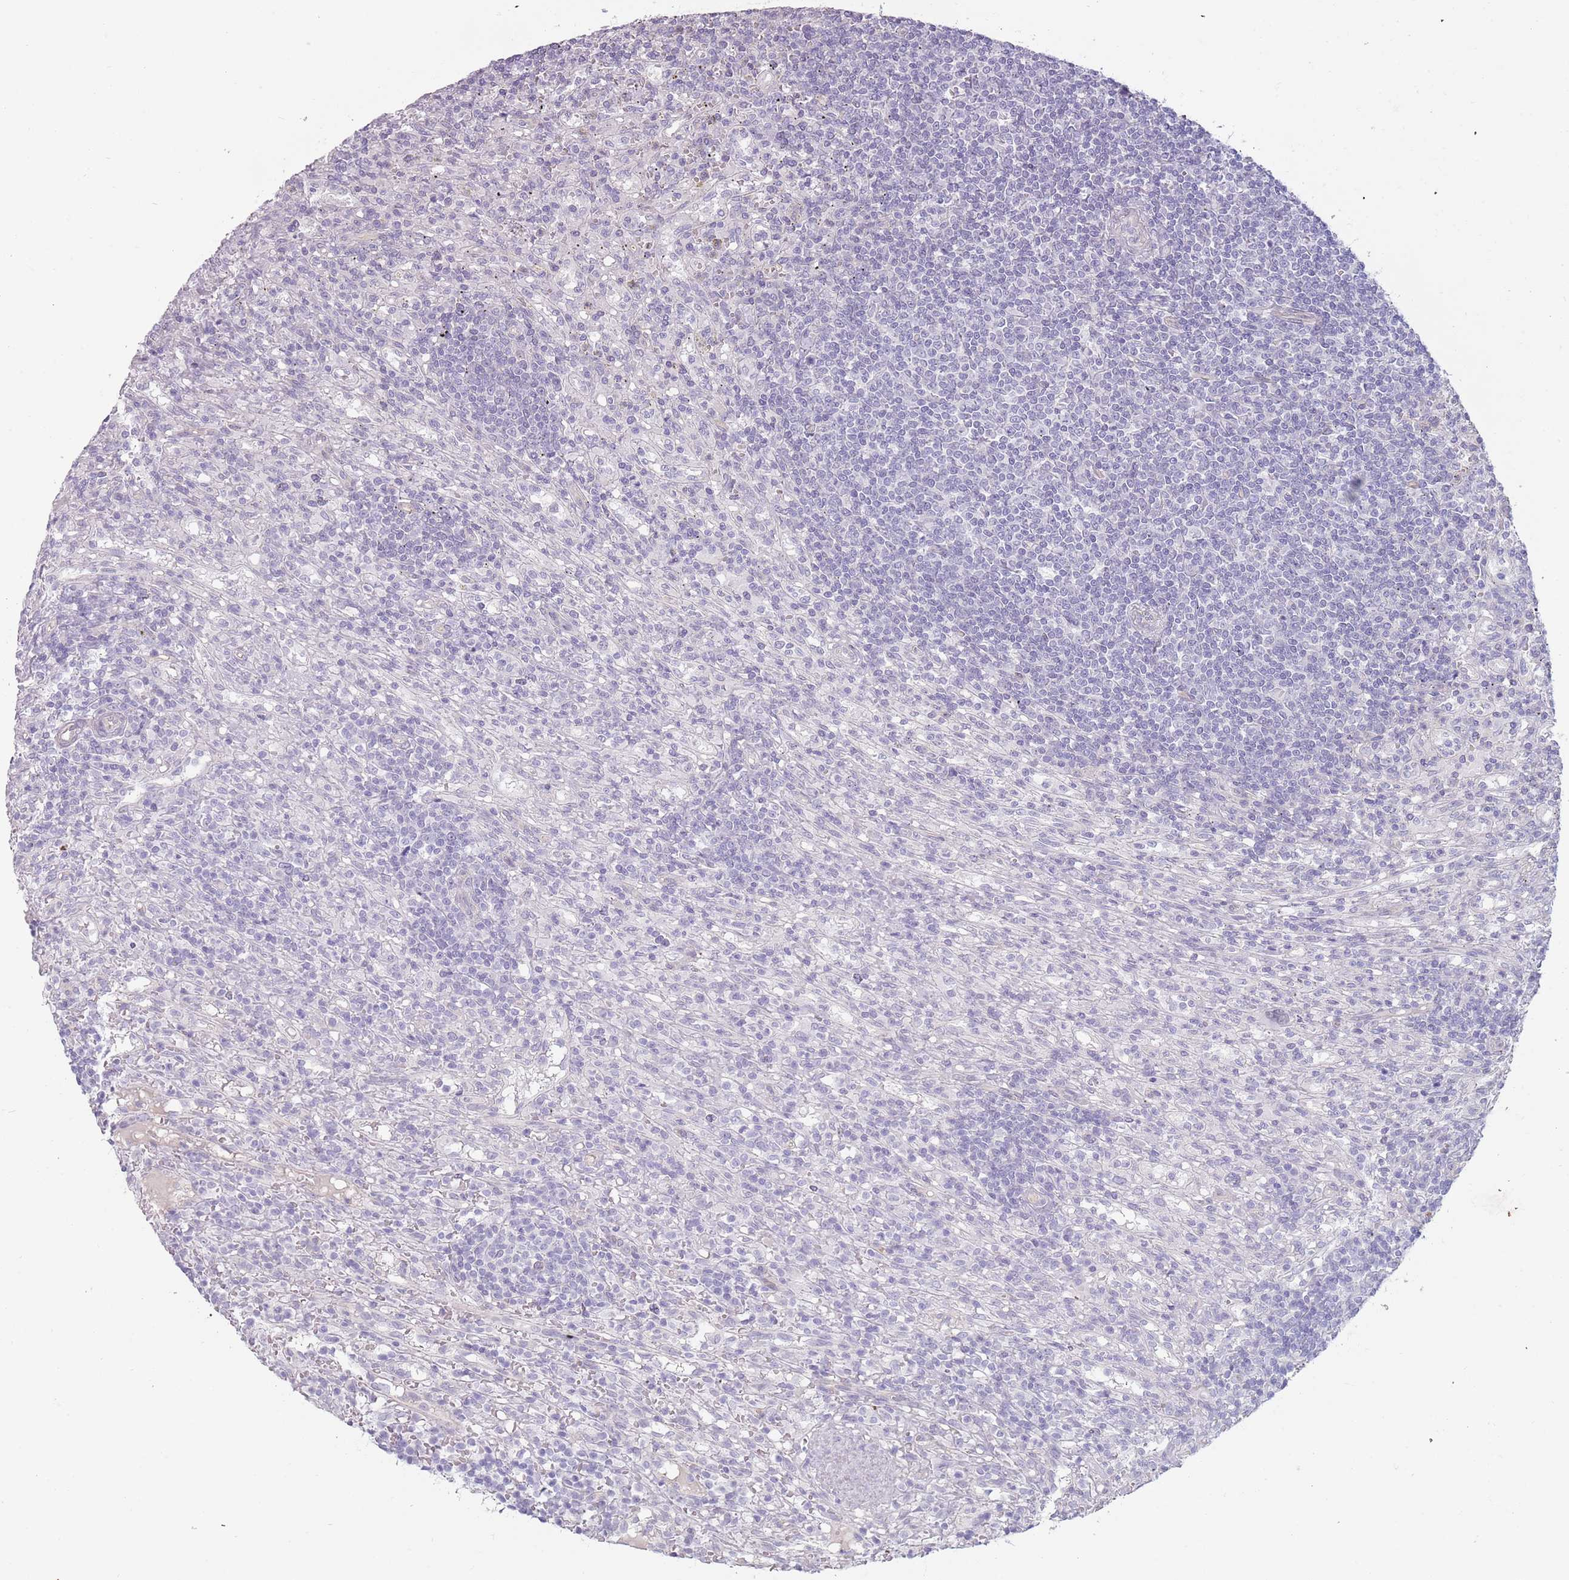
{"staining": {"intensity": "negative", "quantity": "none", "location": "none"}, "tissue": "lymphoma", "cell_type": "Tumor cells", "image_type": "cancer", "snomed": [{"axis": "morphology", "description": "Malignant lymphoma, non-Hodgkin's type, Low grade"}, {"axis": "topography", "description": "Spleen"}], "caption": "High magnification brightfield microscopy of malignant lymphoma, non-Hodgkin's type (low-grade) stained with DAB (3,3'-diaminobenzidine) (brown) and counterstained with hematoxylin (blue): tumor cells show no significant expression.", "gene": "RFX2", "patient": {"sex": "male", "age": 76}}